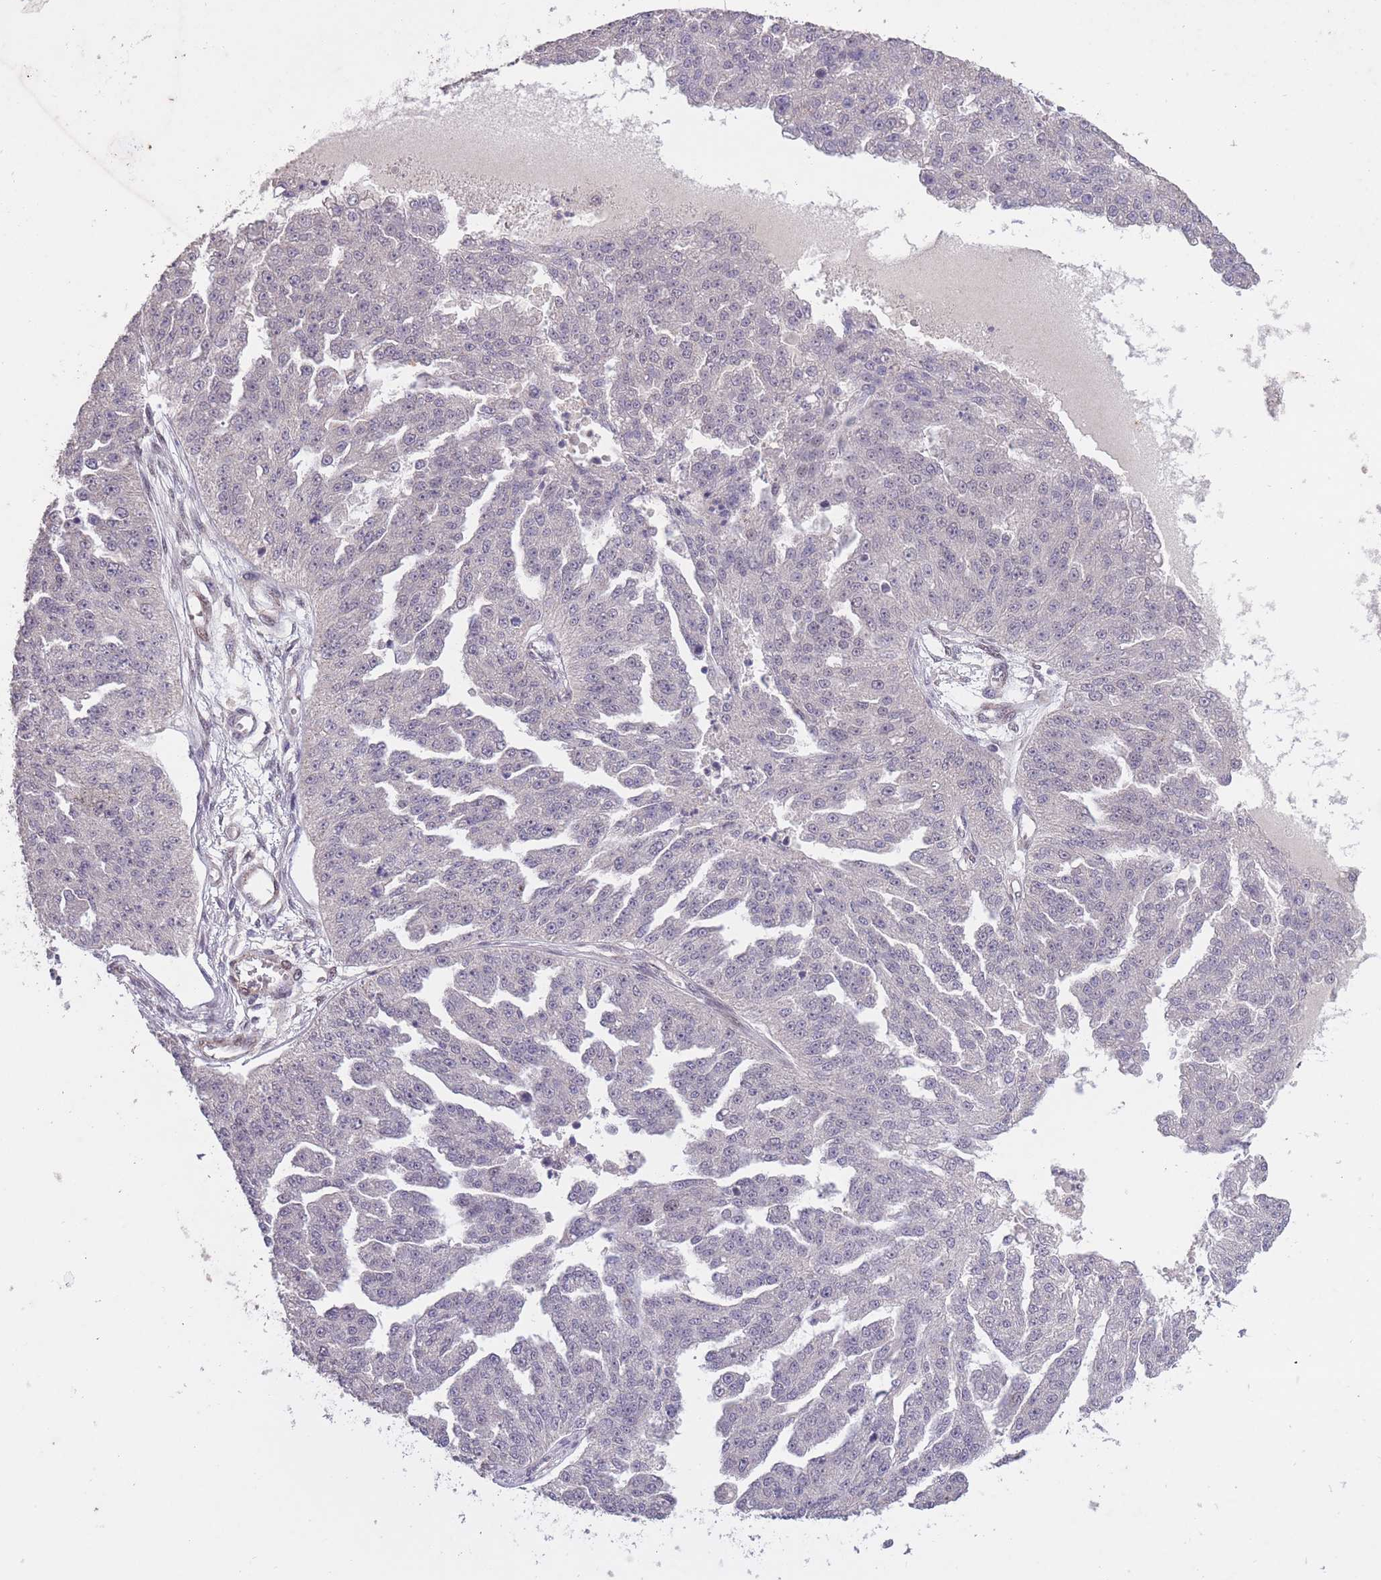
{"staining": {"intensity": "weak", "quantity": "<25%", "location": "nuclear"}, "tissue": "ovarian cancer", "cell_type": "Tumor cells", "image_type": "cancer", "snomed": [{"axis": "morphology", "description": "Cystadenocarcinoma, serous, NOS"}, {"axis": "topography", "description": "Ovary"}], "caption": "Immunohistochemistry (IHC) histopathology image of human ovarian serous cystadenocarcinoma stained for a protein (brown), which shows no positivity in tumor cells.", "gene": "CBX6", "patient": {"sex": "female", "age": 58}}